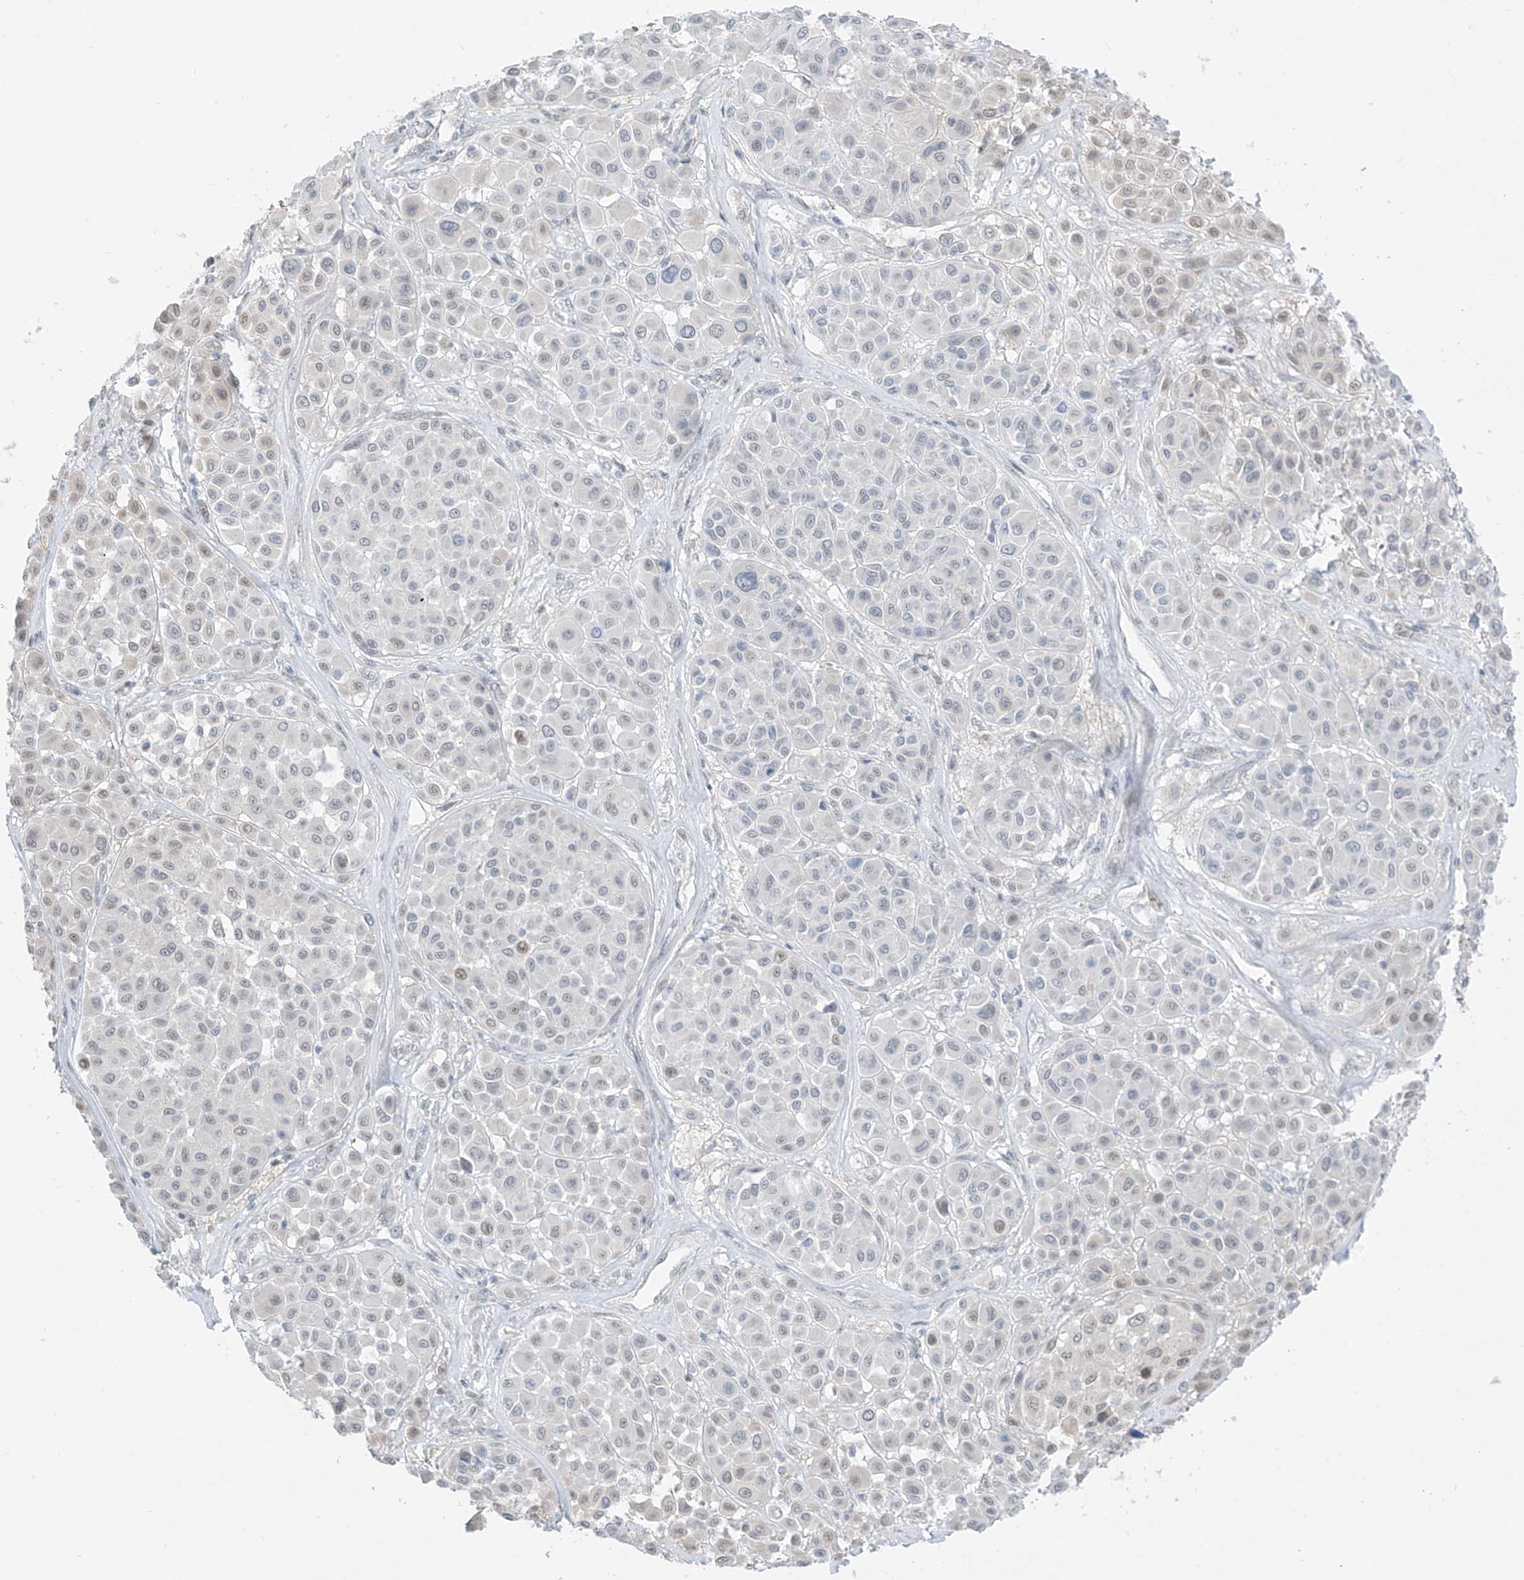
{"staining": {"intensity": "negative", "quantity": "none", "location": "none"}, "tissue": "melanoma", "cell_type": "Tumor cells", "image_type": "cancer", "snomed": [{"axis": "morphology", "description": "Malignant melanoma, Metastatic site"}, {"axis": "topography", "description": "Soft tissue"}], "caption": "A micrograph of human melanoma is negative for staining in tumor cells. (Immunohistochemistry, brightfield microscopy, high magnification).", "gene": "ASPRV1", "patient": {"sex": "male", "age": 41}}